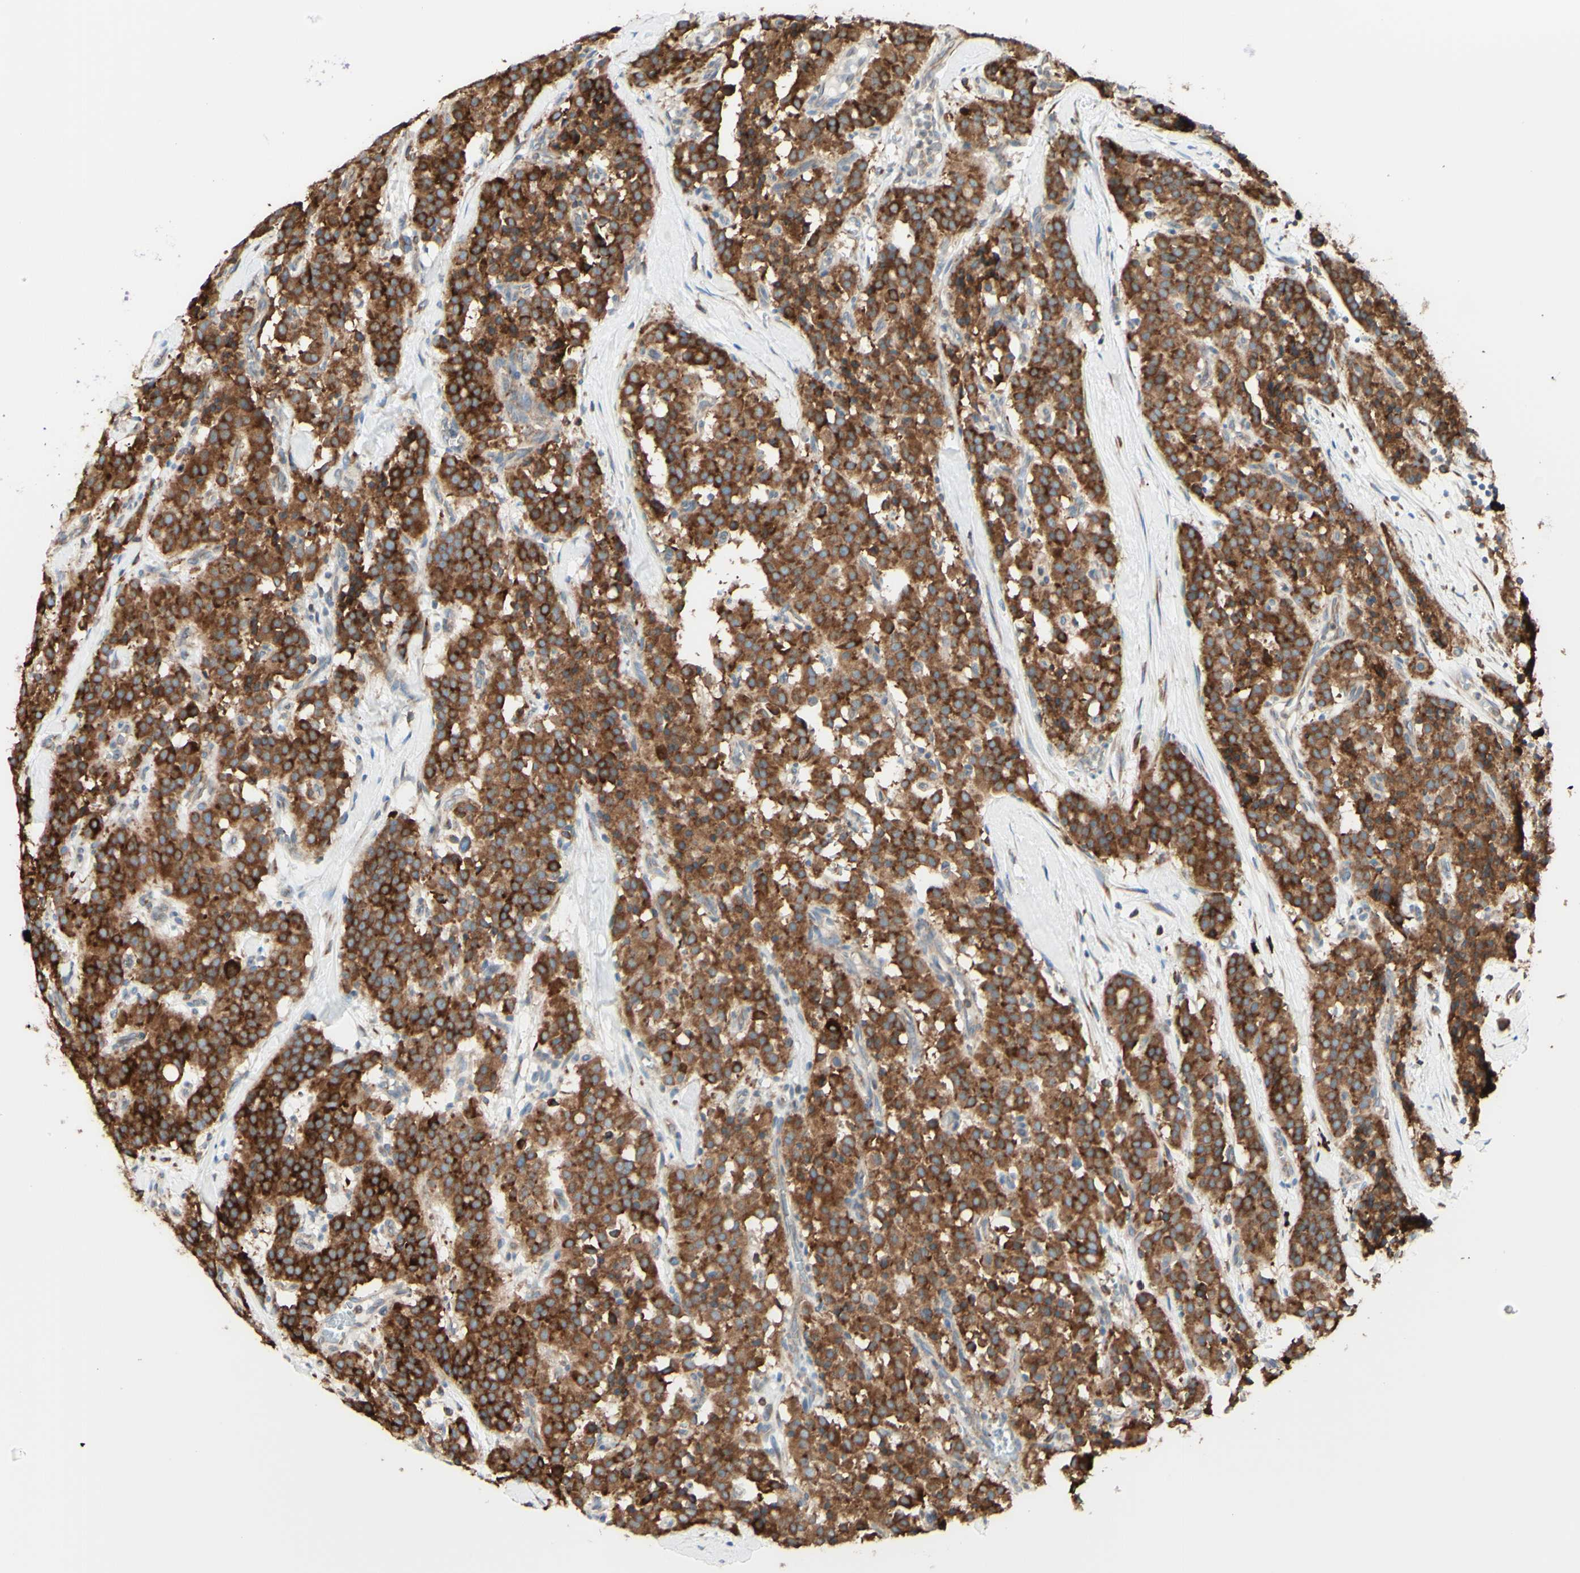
{"staining": {"intensity": "strong", "quantity": ">75%", "location": "cytoplasmic/membranous"}, "tissue": "carcinoid", "cell_type": "Tumor cells", "image_type": "cancer", "snomed": [{"axis": "morphology", "description": "Carcinoid, malignant, NOS"}, {"axis": "topography", "description": "Lung"}], "caption": "Immunohistochemistry (DAB) staining of human malignant carcinoid demonstrates strong cytoplasmic/membranous protein positivity in approximately >75% of tumor cells.", "gene": "DNAJB11", "patient": {"sex": "male", "age": 30}}